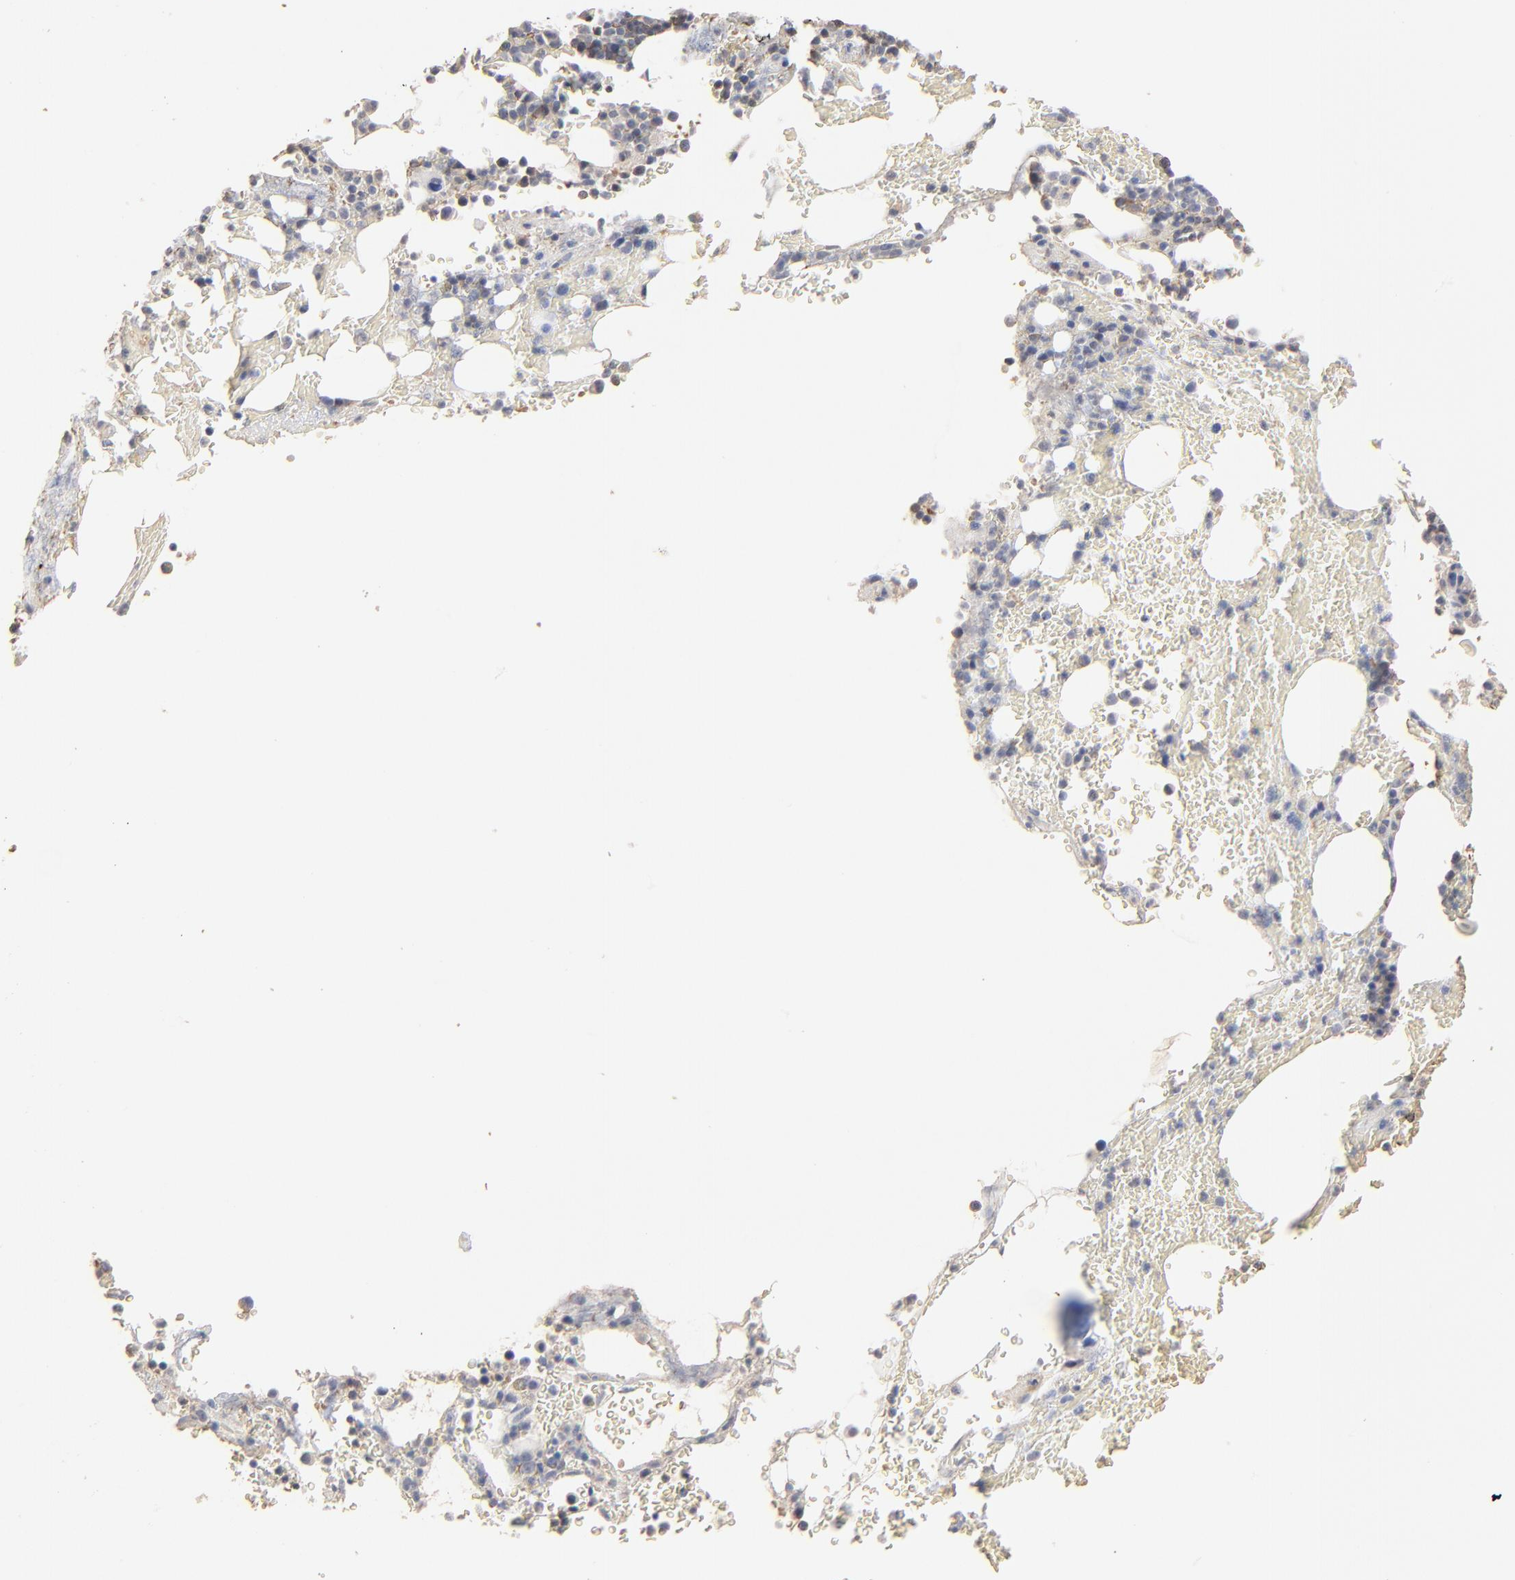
{"staining": {"intensity": "weak", "quantity": "<25%", "location": "cytoplasmic/membranous"}, "tissue": "bone marrow", "cell_type": "Hematopoietic cells", "image_type": "normal", "snomed": [{"axis": "morphology", "description": "Normal tissue, NOS"}, {"axis": "topography", "description": "Bone marrow"}], "caption": "The immunohistochemistry photomicrograph has no significant positivity in hematopoietic cells of bone marrow.", "gene": "FANCB", "patient": {"sex": "female", "age": 73}}